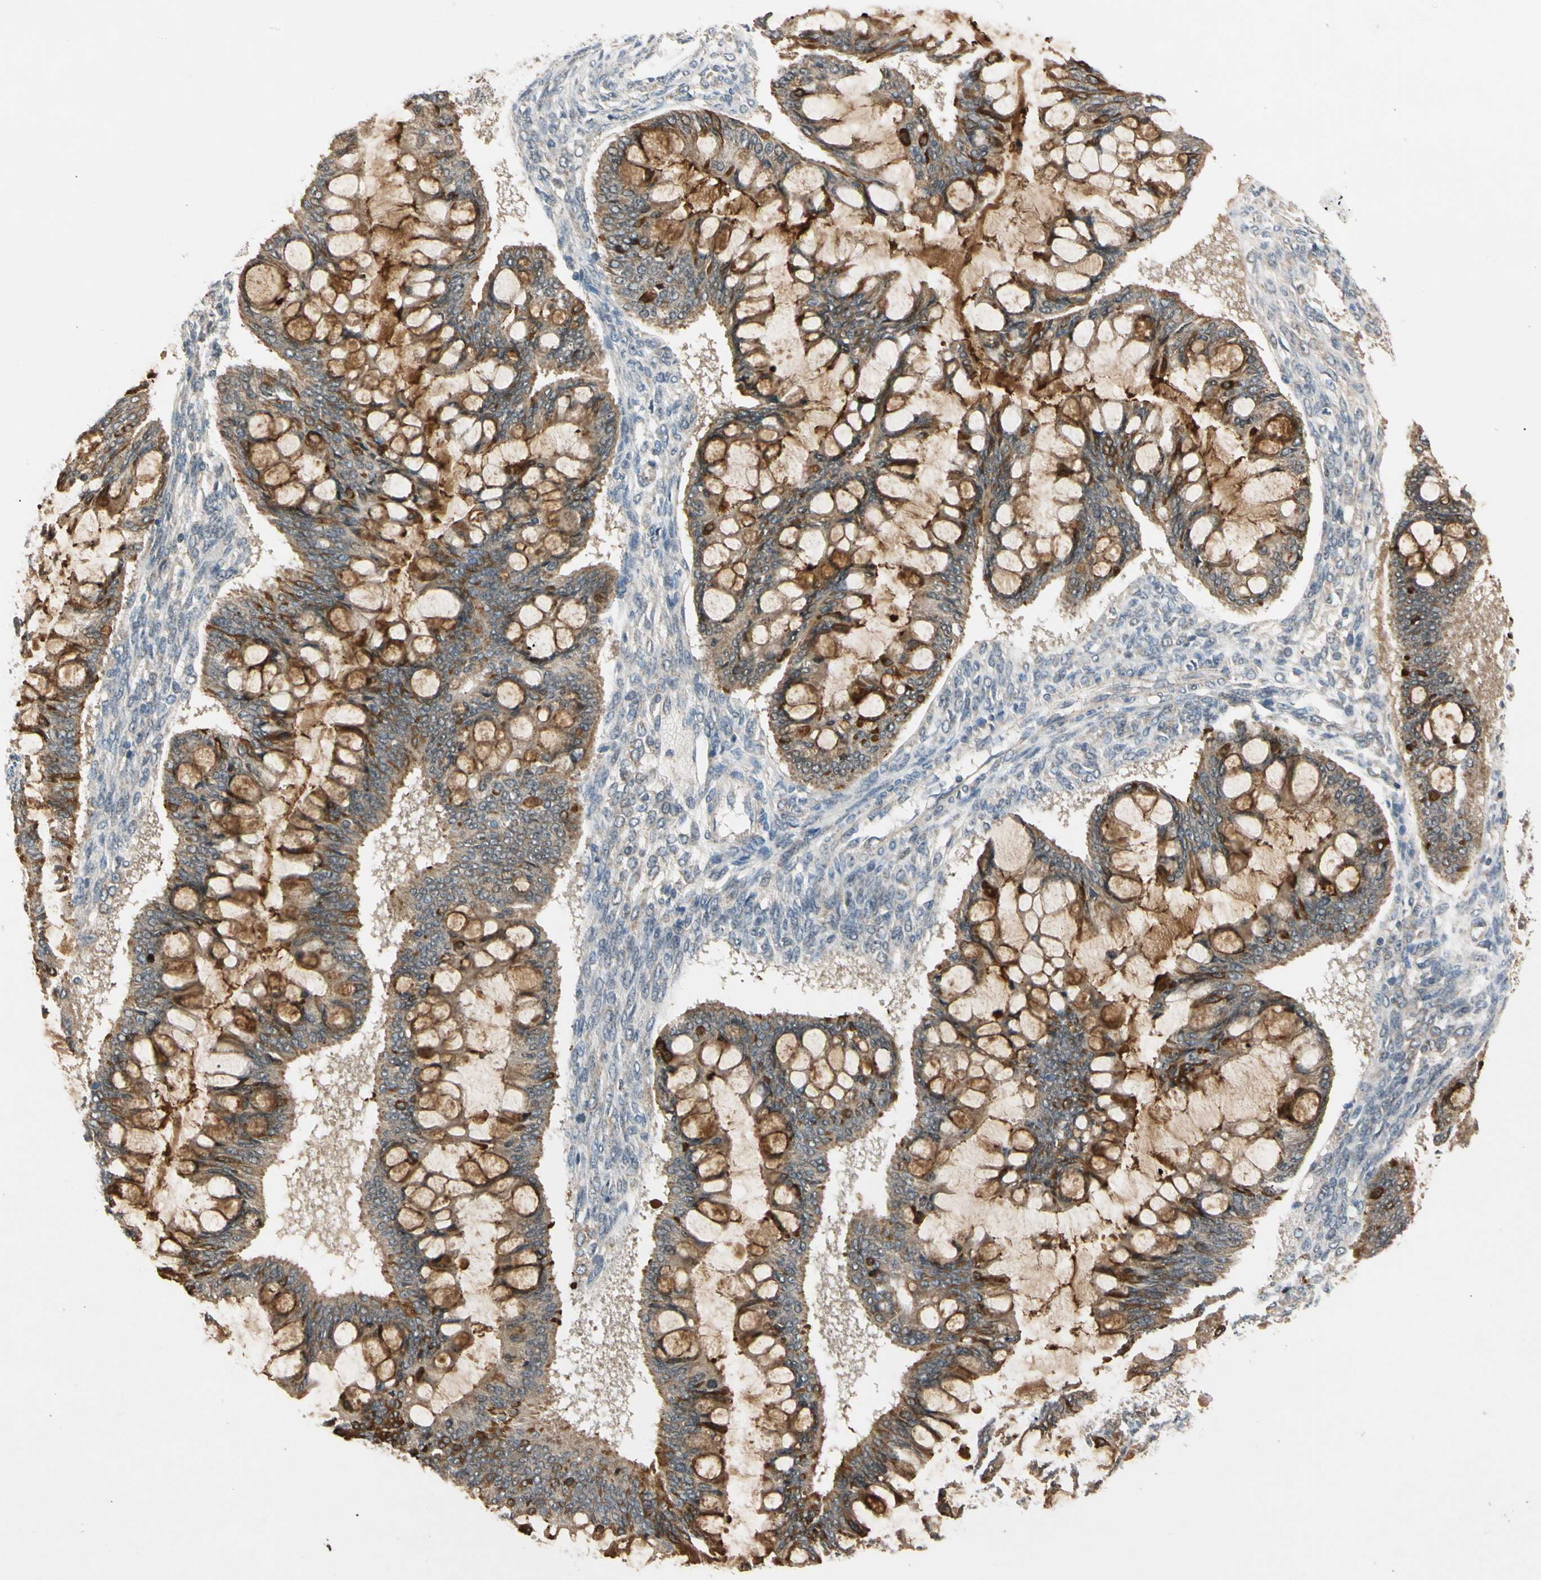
{"staining": {"intensity": "moderate", "quantity": "25%-75%", "location": "cytoplasmic/membranous"}, "tissue": "ovarian cancer", "cell_type": "Tumor cells", "image_type": "cancer", "snomed": [{"axis": "morphology", "description": "Cystadenocarcinoma, mucinous, NOS"}, {"axis": "topography", "description": "Ovary"}], "caption": "Mucinous cystadenocarcinoma (ovarian) stained with a brown dye displays moderate cytoplasmic/membranous positive staining in approximately 25%-75% of tumor cells.", "gene": "RIOX2", "patient": {"sex": "female", "age": 73}}